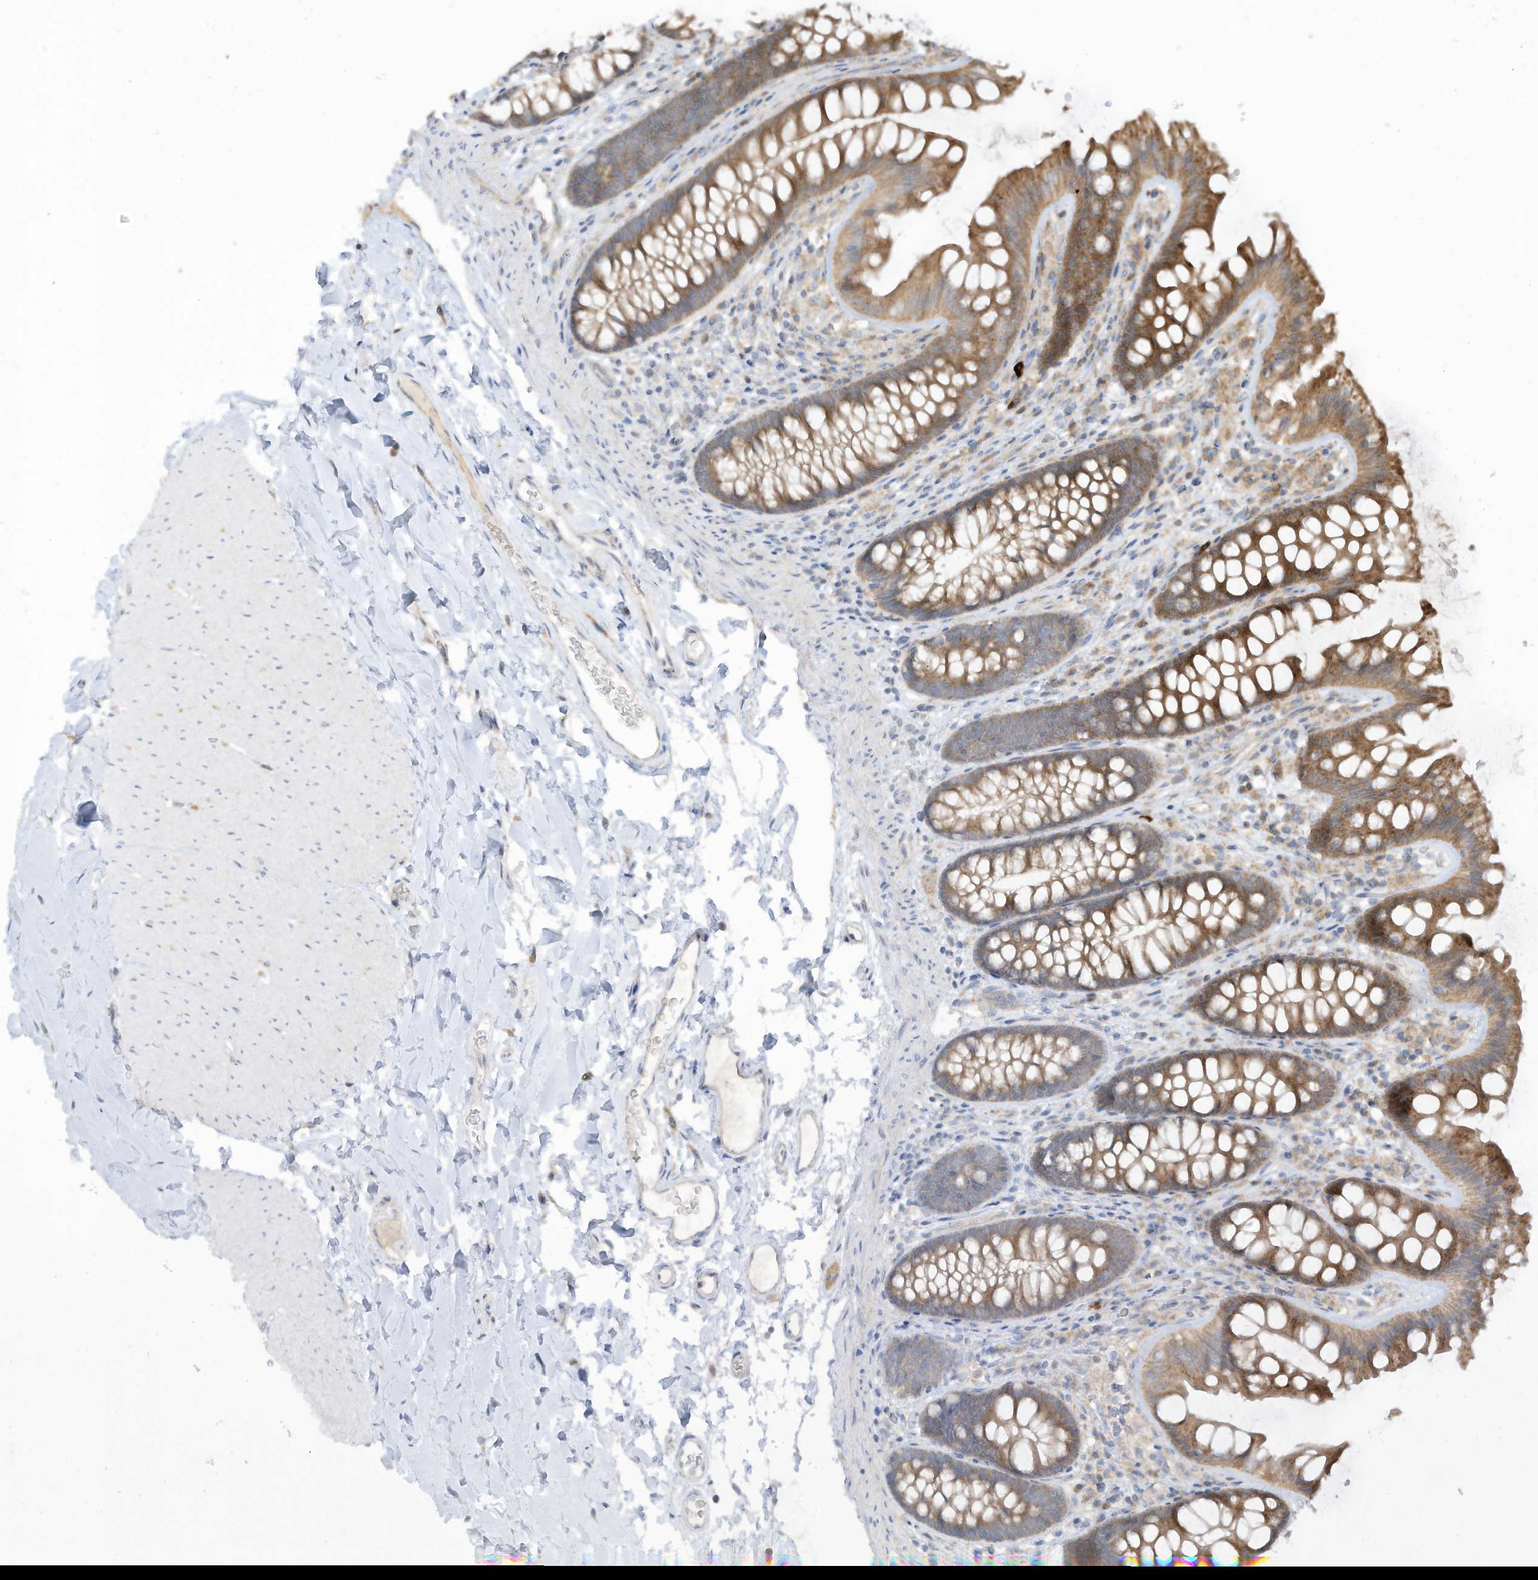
{"staining": {"intensity": "weak", "quantity": ">75%", "location": "cytoplasmic/membranous"}, "tissue": "colon", "cell_type": "Endothelial cells", "image_type": "normal", "snomed": [{"axis": "morphology", "description": "Normal tissue, NOS"}, {"axis": "topography", "description": "Colon"}], "caption": "High-power microscopy captured an immunohistochemistry micrograph of normal colon, revealing weak cytoplasmic/membranous positivity in approximately >75% of endothelial cells. (DAB (3,3'-diaminobenzidine) IHC, brown staining for protein, blue staining for nuclei).", "gene": "LRRN2", "patient": {"sex": "female", "age": 62}}